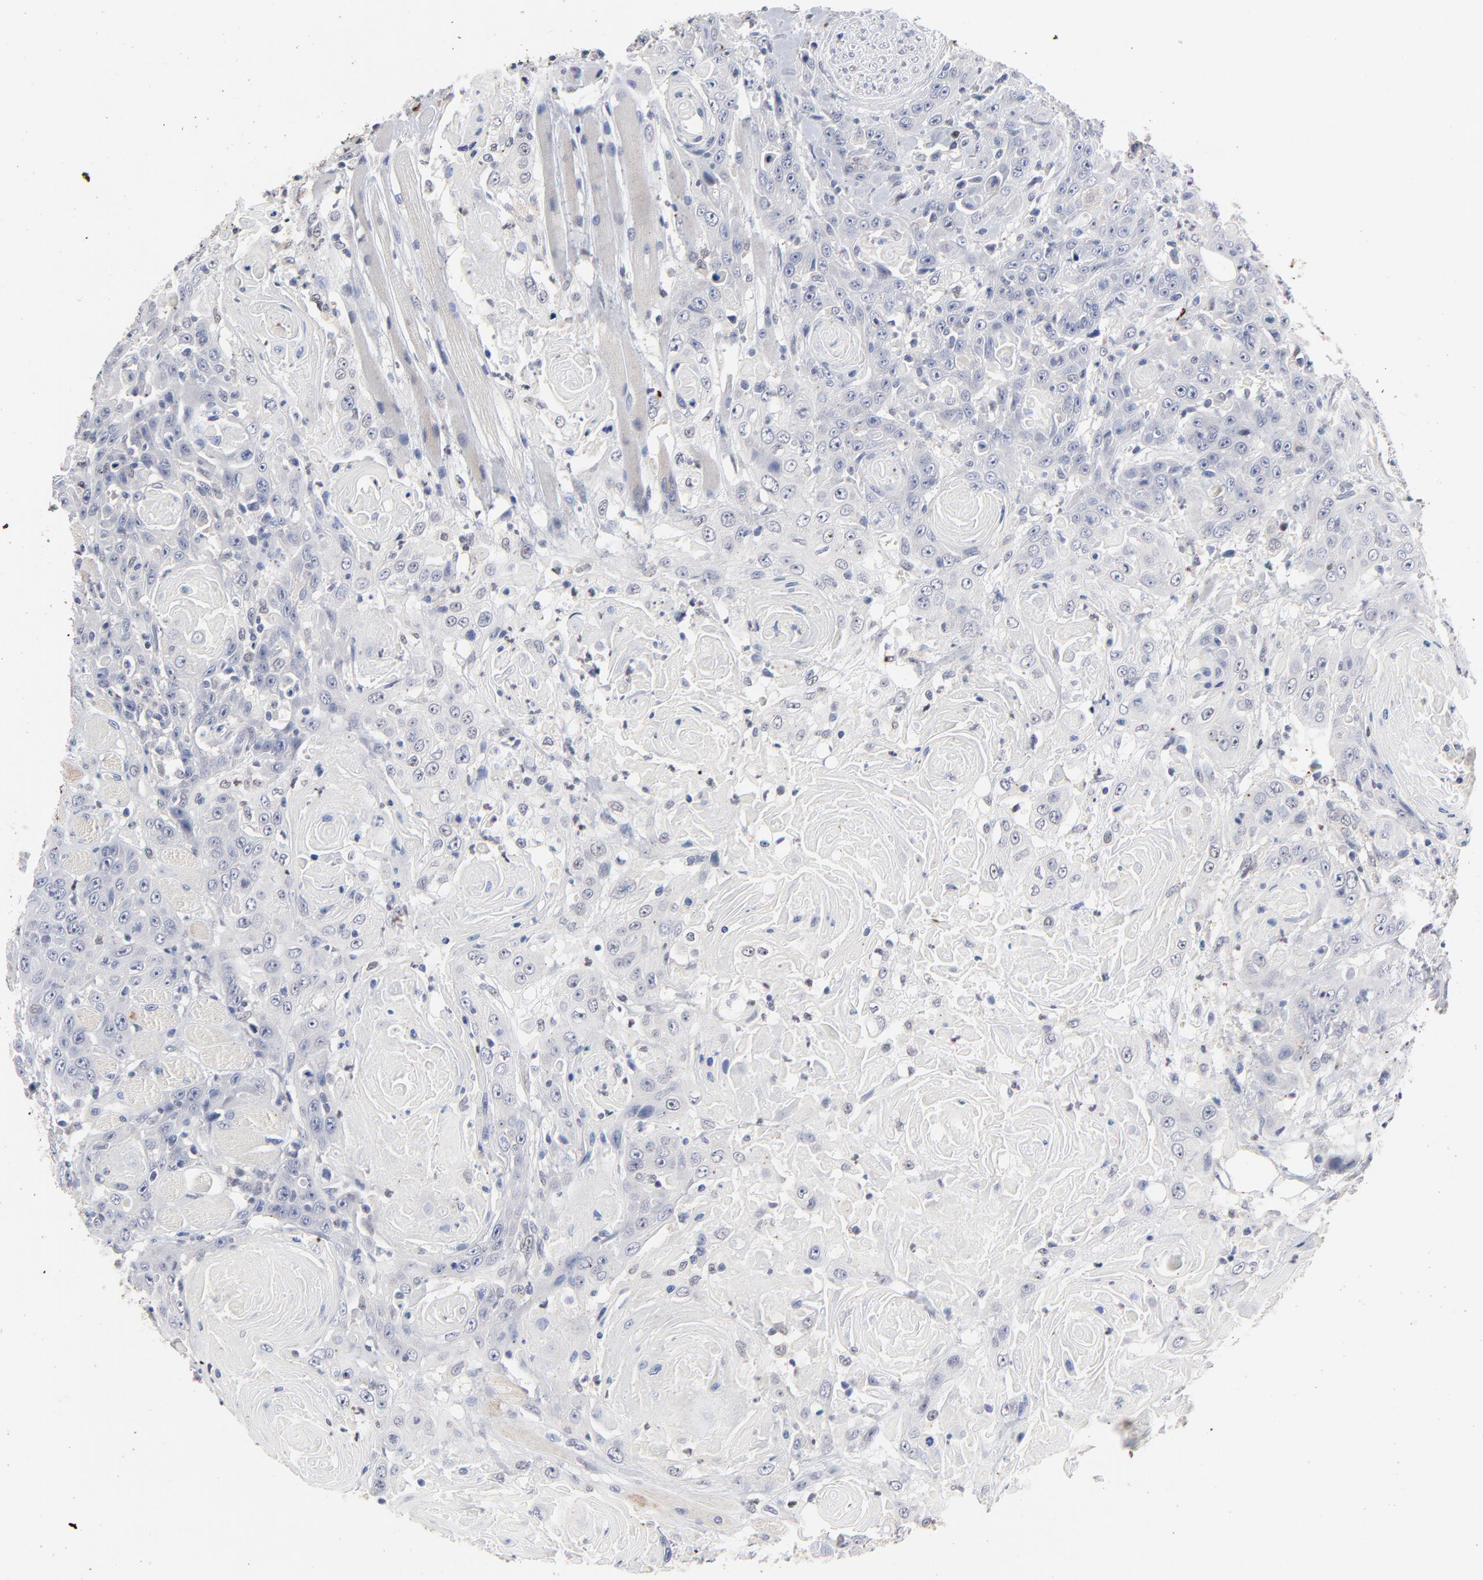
{"staining": {"intensity": "negative", "quantity": "none", "location": "none"}, "tissue": "head and neck cancer", "cell_type": "Tumor cells", "image_type": "cancer", "snomed": [{"axis": "morphology", "description": "Squamous cell carcinoma, NOS"}, {"axis": "topography", "description": "Head-Neck"}], "caption": "IHC micrograph of neoplastic tissue: human head and neck squamous cell carcinoma stained with DAB (3,3'-diaminobenzidine) displays no significant protein positivity in tumor cells.", "gene": "AADAC", "patient": {"sex": "female", "age": 84}}